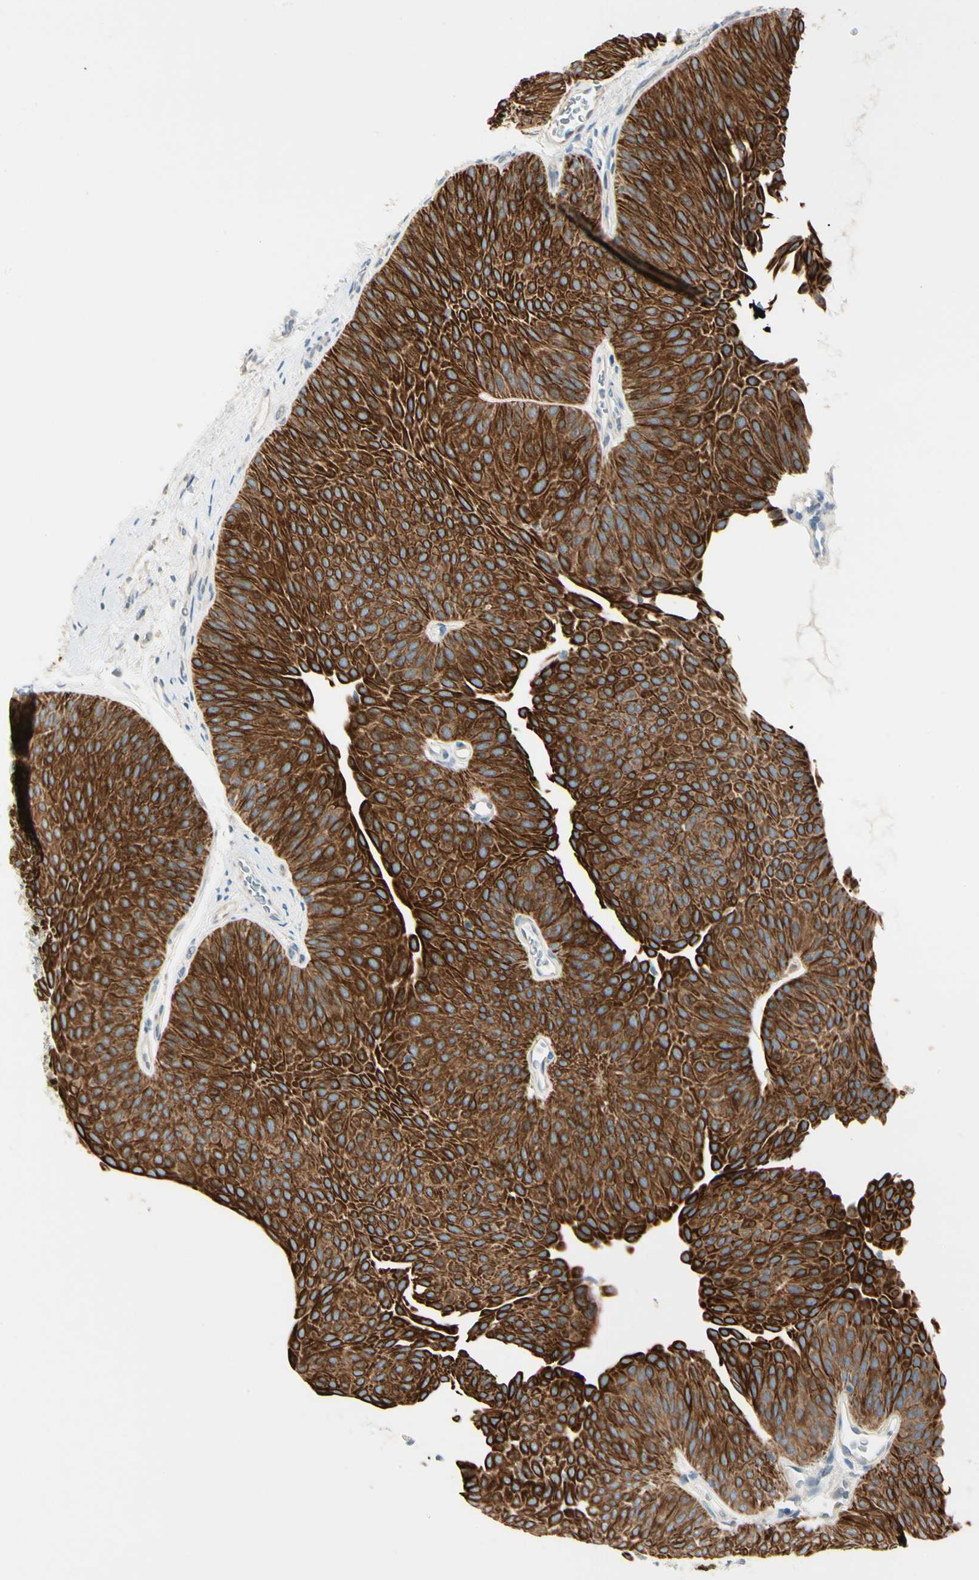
{"staining": {"intensity": "strong", "quantity": ">75%", "location": "cytoplasmic/membranous"}, "tissue": "urothelial cancer", "cell_type": "Tumor cells", "image_type": "cancer", "snomed": [{"axis": "morphology", "description": "Urothelial carcinoma, Low grade"}, {"axis": "topography", "description": "Urinary bladder"}], "caption": "An immunohistochemistry (IHC) image of neoplastic tissue is shown. Protein staining in brown shows strong cytoplasmic/membranous positivity in urothelial cancer within tumor cells.", "gene": "DUSP12", "patient": {"sex": "female", "age": 60}}